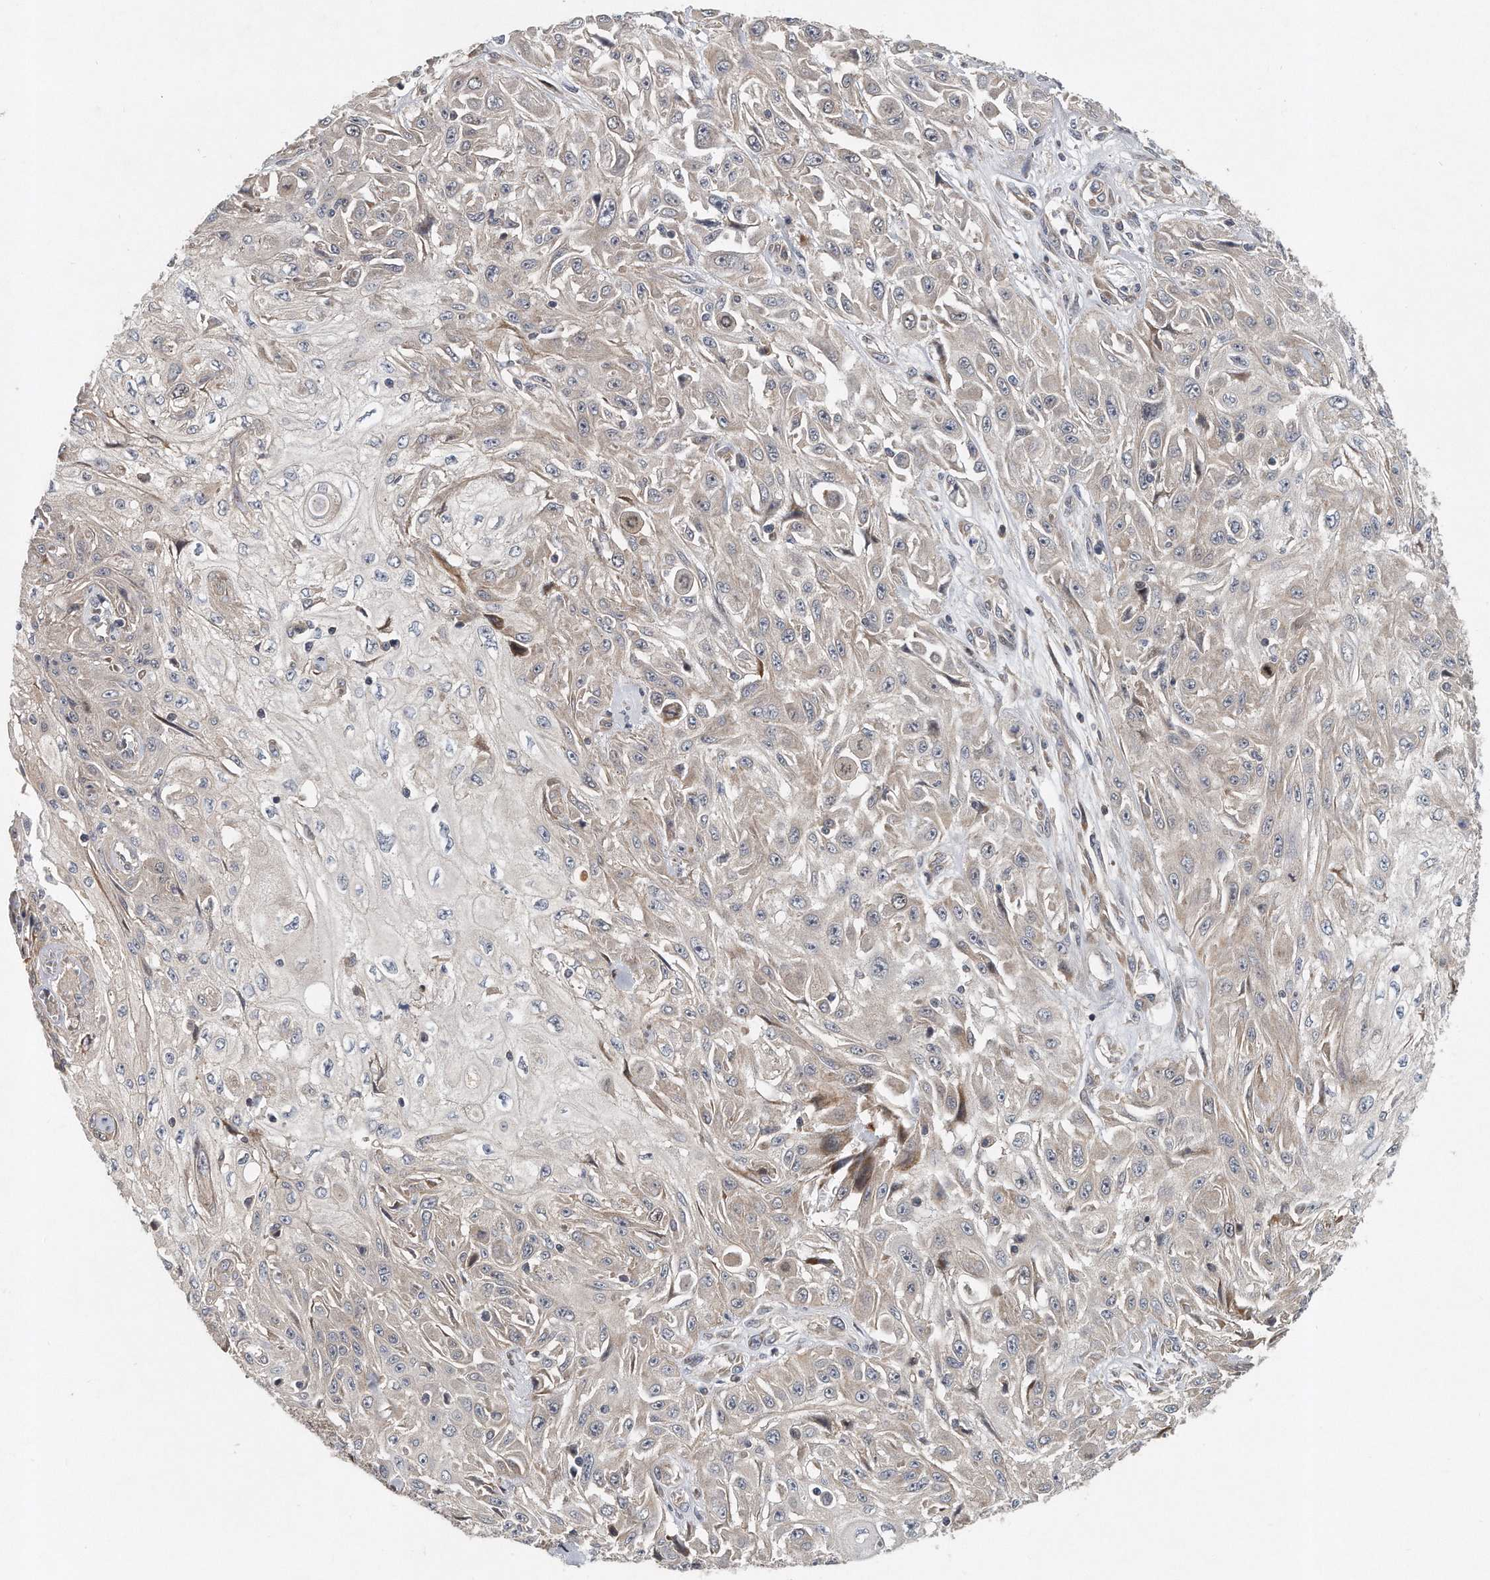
{"staining": {"intensity": "weak", "quantity": "<25%", "location": "cytoplasmic/membranous"}, "tissue": "skin cancer", "cell_type": "Tumor cells", "image_type": "cancer", "snomed": [{"axis": "morphology", "description": "Squamous cell carcinoma, NOS"}, {"axis": "morphology", "description": "Squamous cell carcinoma, metastatic, NOS"}, {"axis": "topography", "description": "Skin"}, {"axis": "topography", "description": "Lymph node"}], "caption": "This is an immunohistochemistry micrograph of squamous cell carcinoma (skin). There is no positivity in tumor cells.", "gene": "PCDH8", "patient": {"sex": "male", "age": 75}}